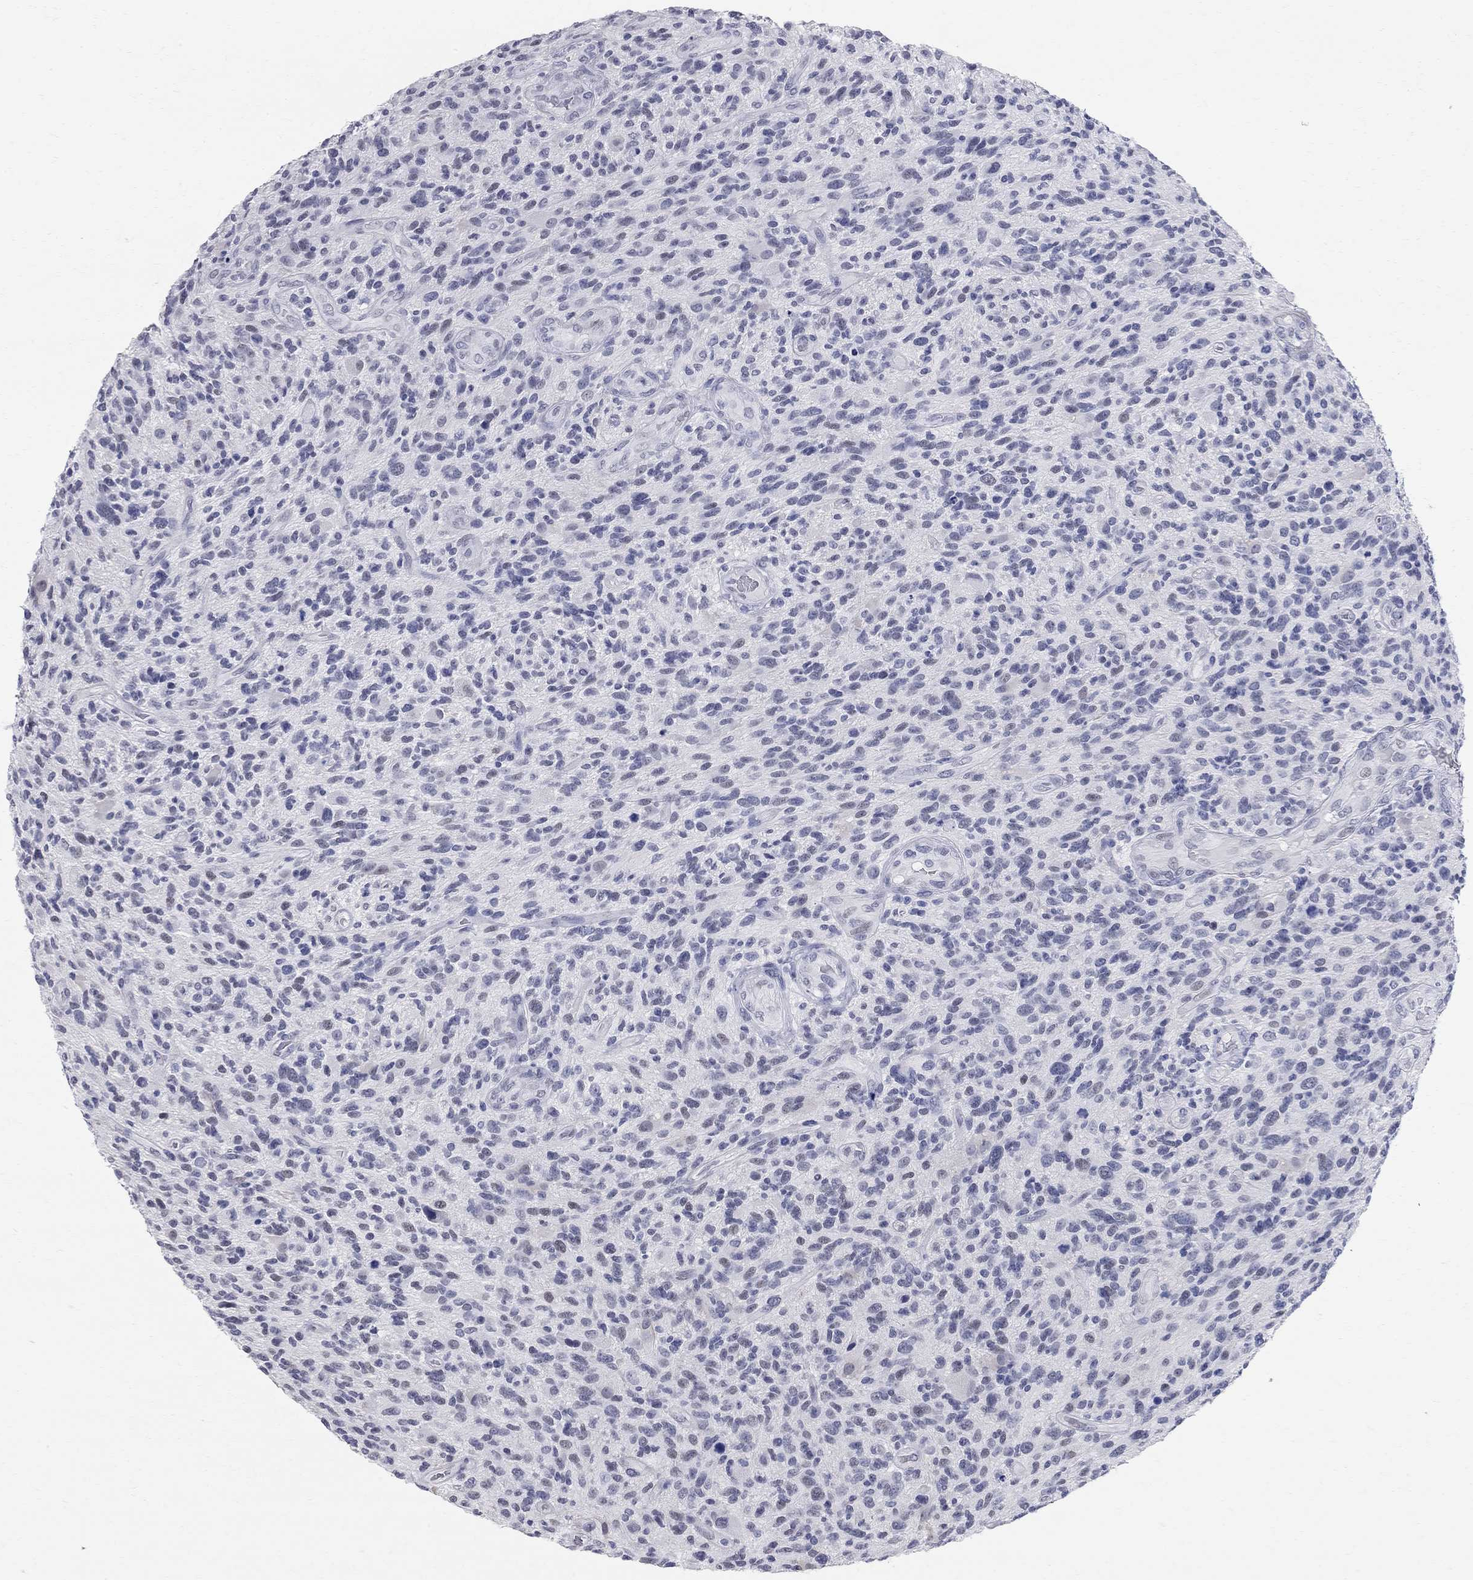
{"staining": {"intensity": "negative", "quantity": "none", "location": "none"}, "tissue": "glioma", "cell_type": "Tumor cells", "image_type": "cancer", "snomed": [{"axis": "morphology", "description": "Glioma, malignant, High grade"}, {"axis": "topography", "description": "Brain"}], "caption": "DAB (3,3'-diaminobenzidine) immunohistochemical staining of human malignant glioma (high-grade) demonstrates no significant staining in tumor cells.", "gene": "BPIFB1", "patient": {"sex": "male", "age": 47}}